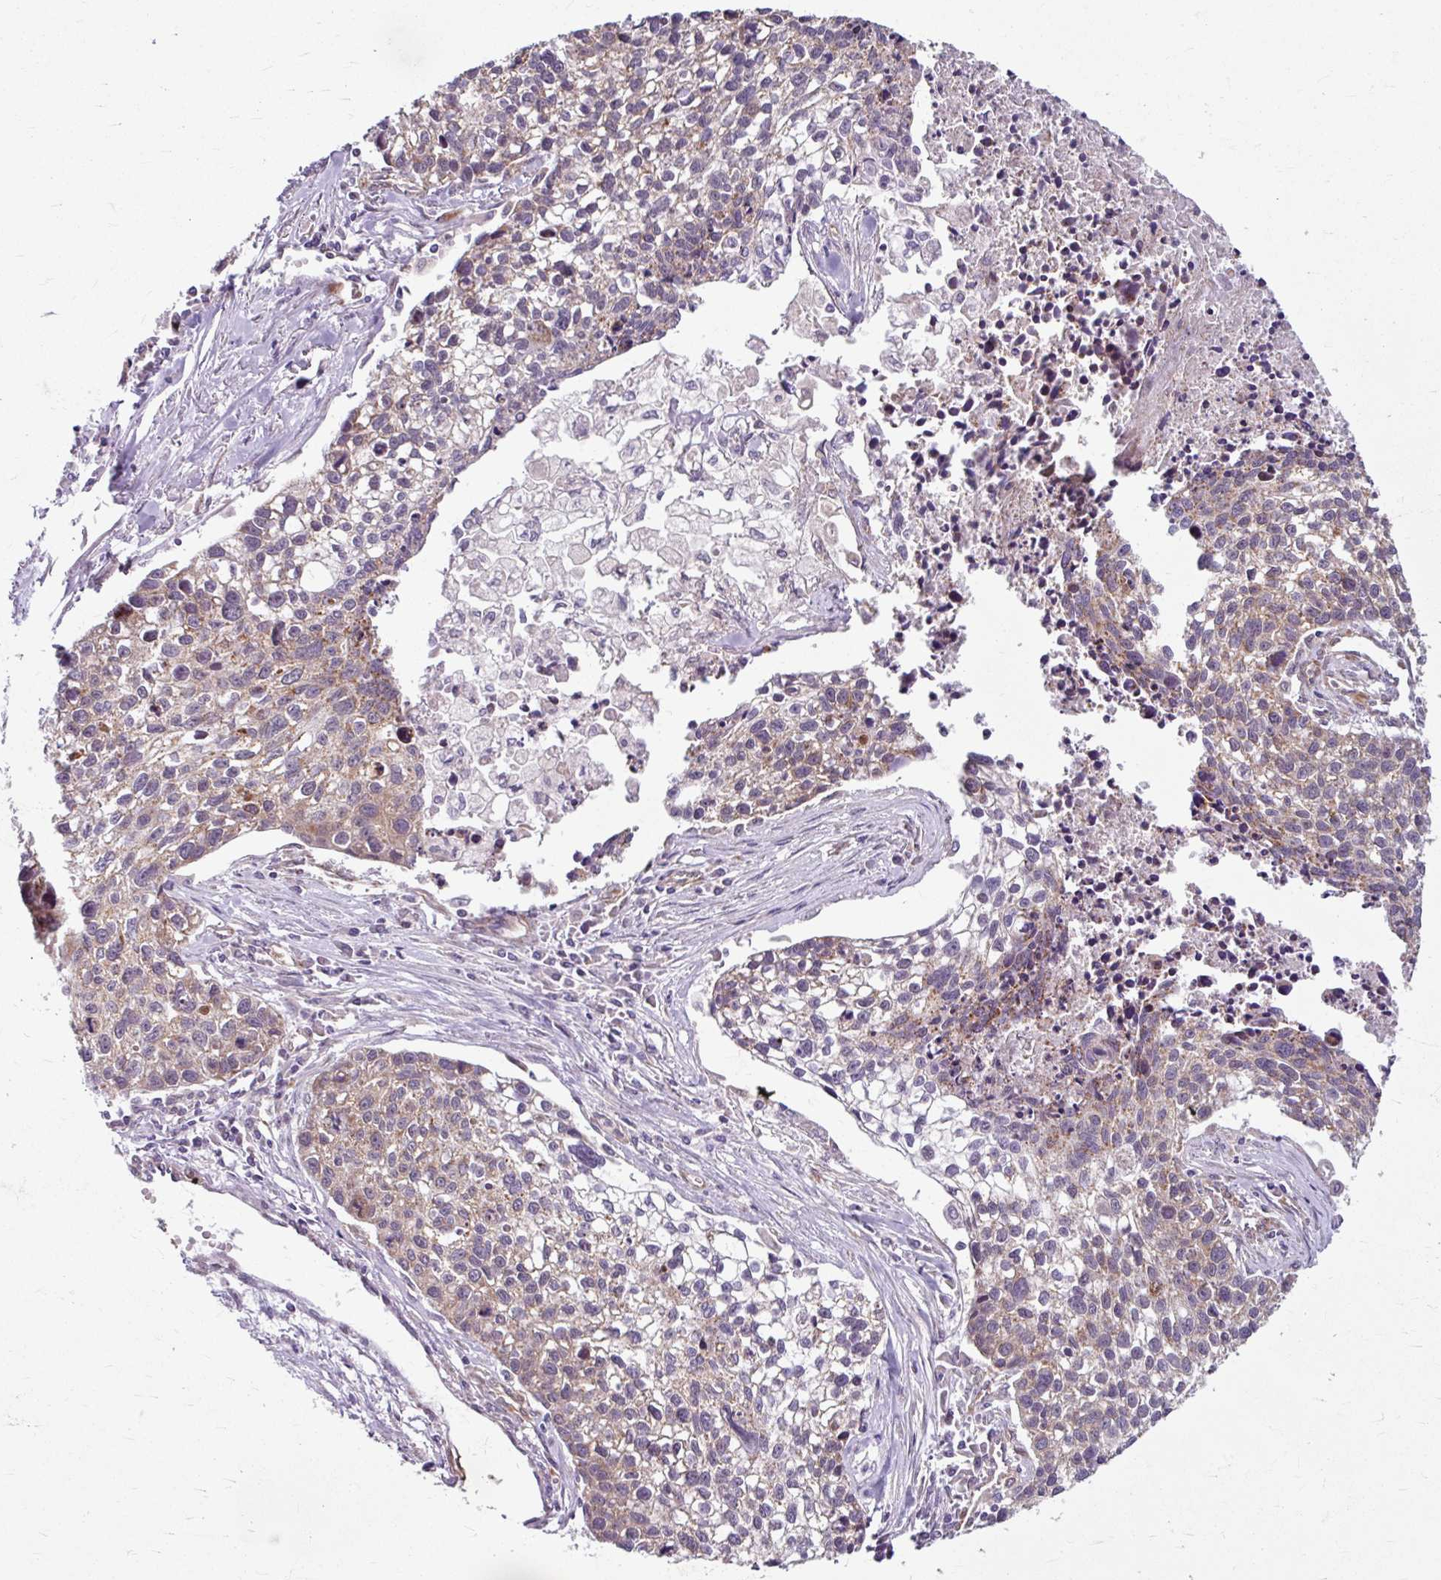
{"staining": {"intensity": "weak", "quantity": "<25%", "location": "cytoplasmic/membranous"}, "tissue": "lung cancer", "cell_type": "Tumor cells", "image_type": "cancer", "snomed": [{"axis": "morphology", "description": "Squamous cell carcinoma, NOS"}, {"axis": "topography", "description": "Lung"}], "caption": "The histopathology image exhibits no staining of tumor cells in lung cancer (squamous cell carcinoma).", "gene": "DAAM2", "patient": {"sex": "male", "age": 74}}